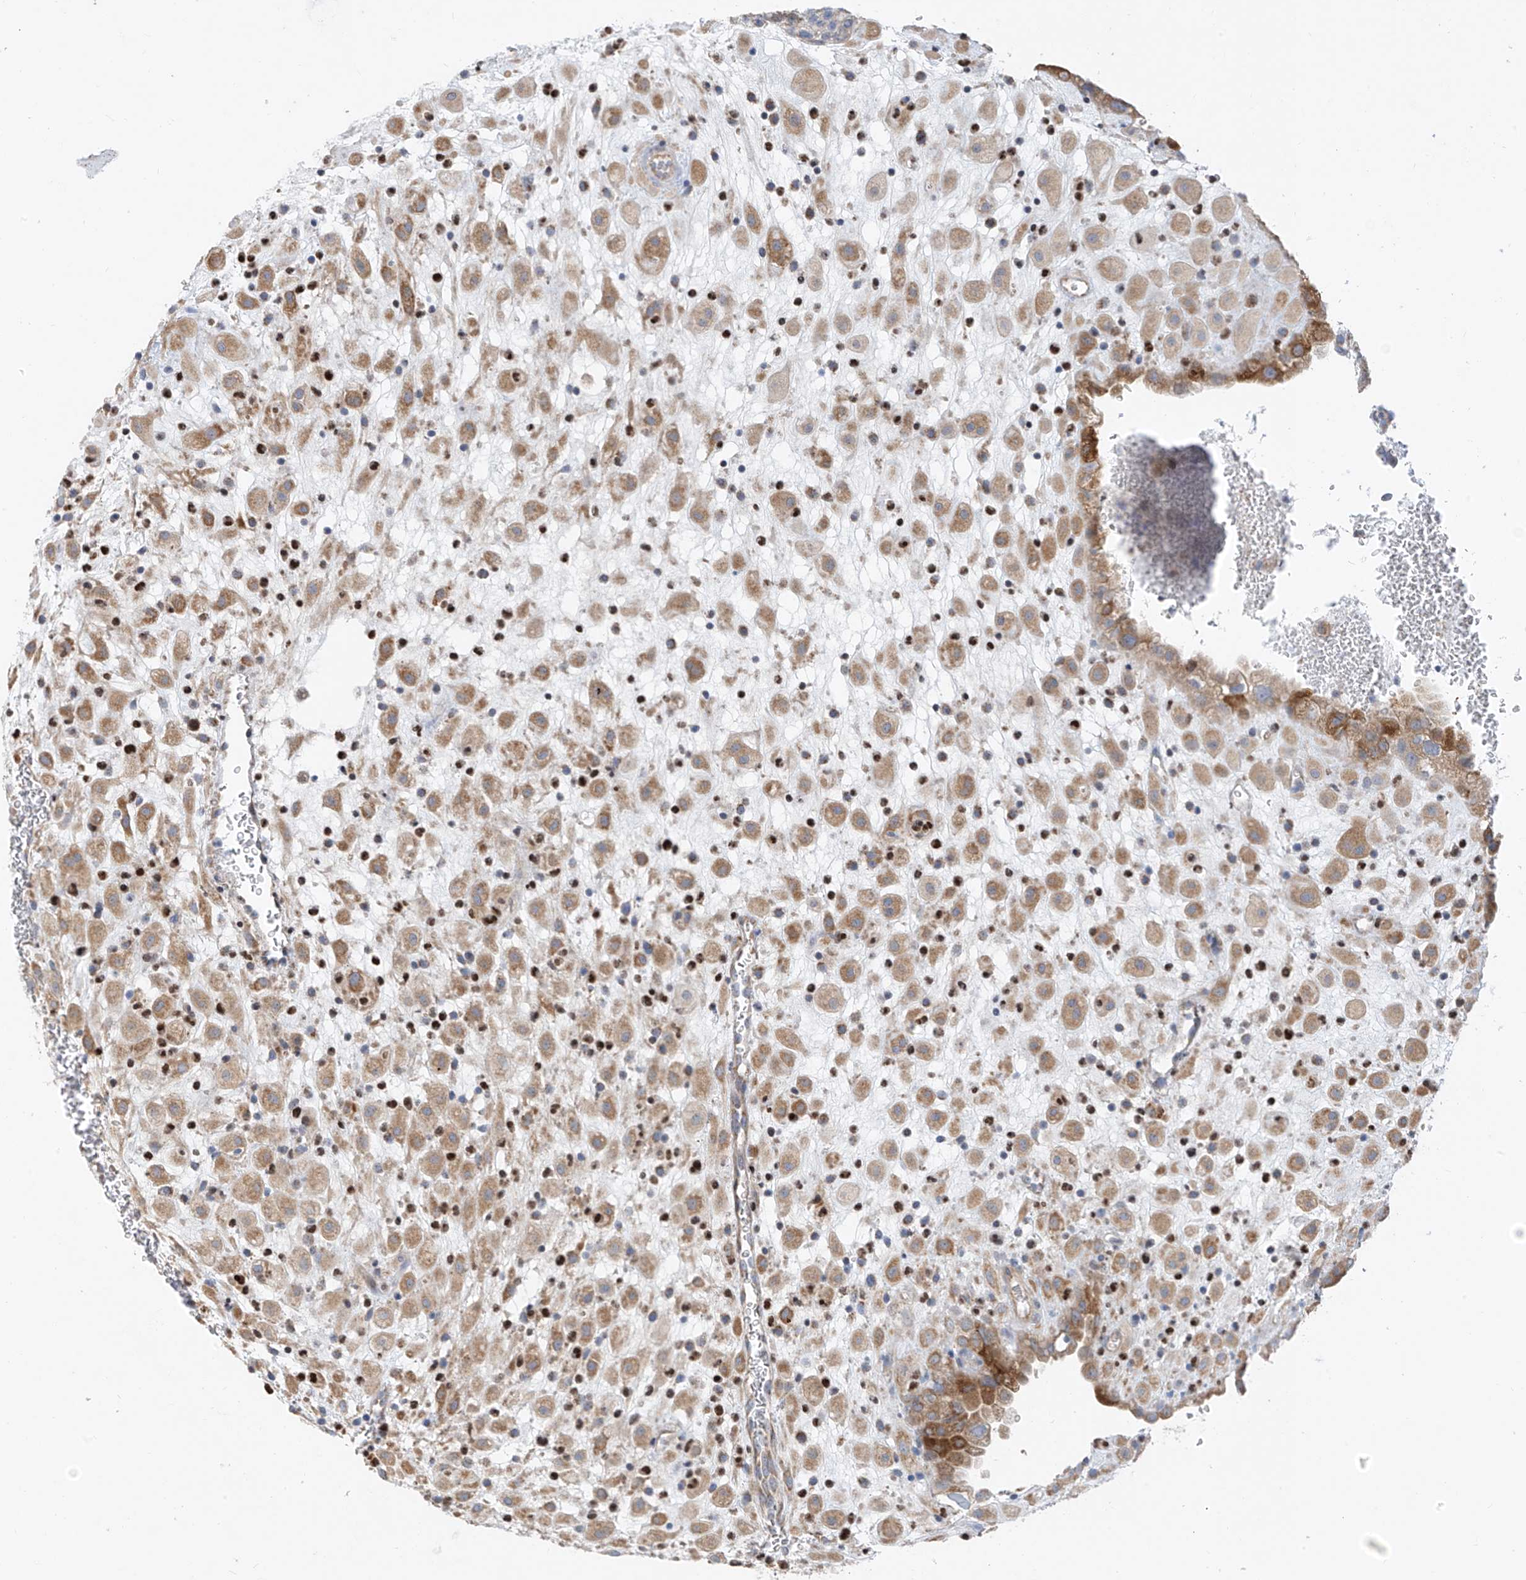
{"staining": {"intensity": "moderate", "quantity": ">75%", "location": "cytoplasmic/membranous"}, "tissue": "placenta", "cell_type": "Decidual cells", "image_type": "normal", "snomed": [{"axis": "morphology", "description": "Normal tissue, NOS"}, {"axis": "topography", "description": "Placenta"}], "caption": "Moderate cytoplasmic/membranous positivity is identified in about >75% of decidual cells in benign placenta.", "gene": "EOMES", "patient": {"sex": "female", "age": 35}}